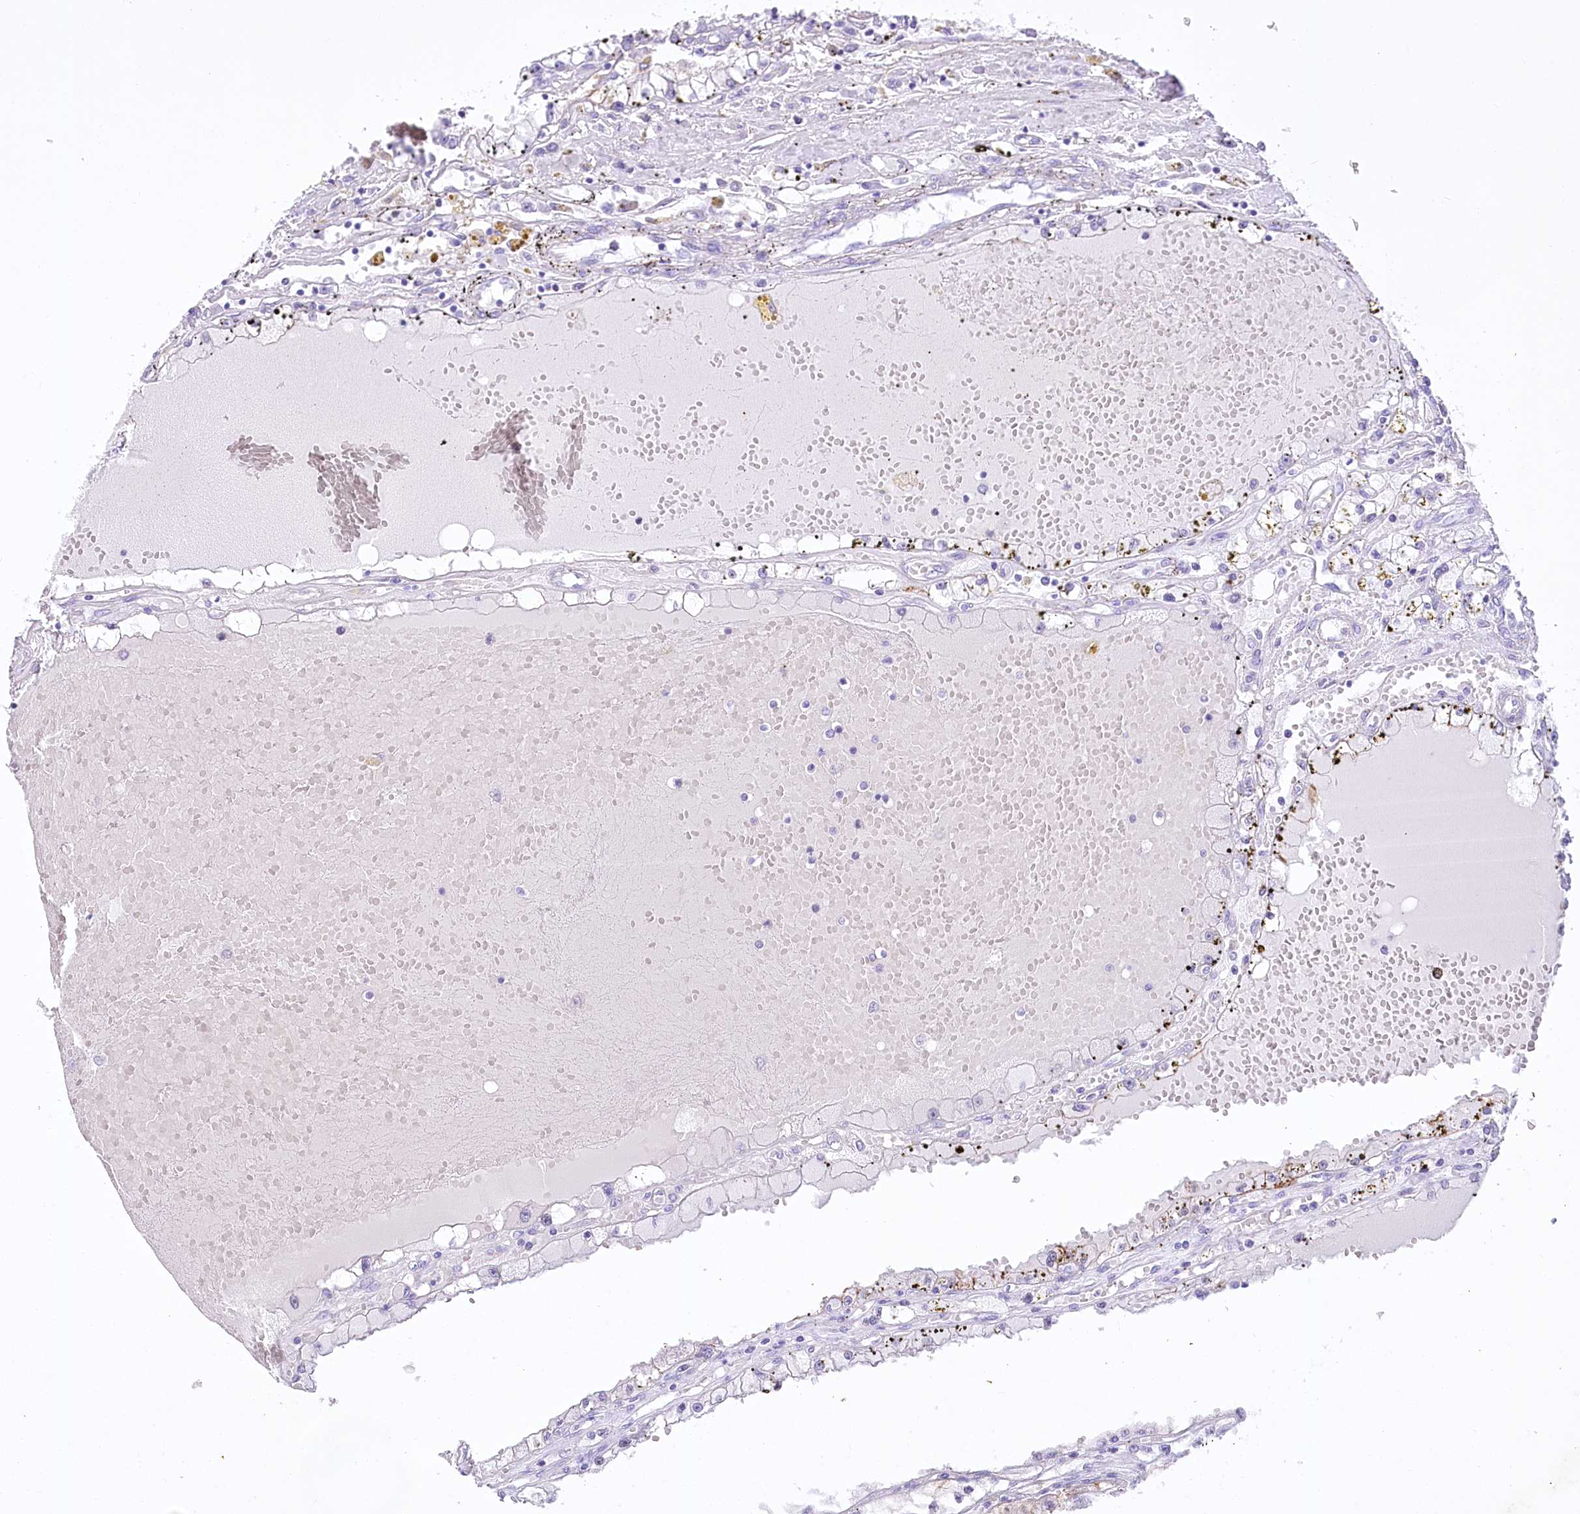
{"staining": {"intensity": "negative", "quantity": "none", "location": "none"}, "tissue": "renal cancer", "cell_type": "Tumor cells", "image_type": "cancer", "snomed": [{"axis": "morphology", "description": "Adenocarcinoma, NOS"}, {"axis": "topography", "description": "Kidney"}], "caption": "Protein analysis of renal adenocarcinoma displays no significant staining in tumor cells.", "gene": "PBLD", "patient": {"sex": "male", "age": 56}}